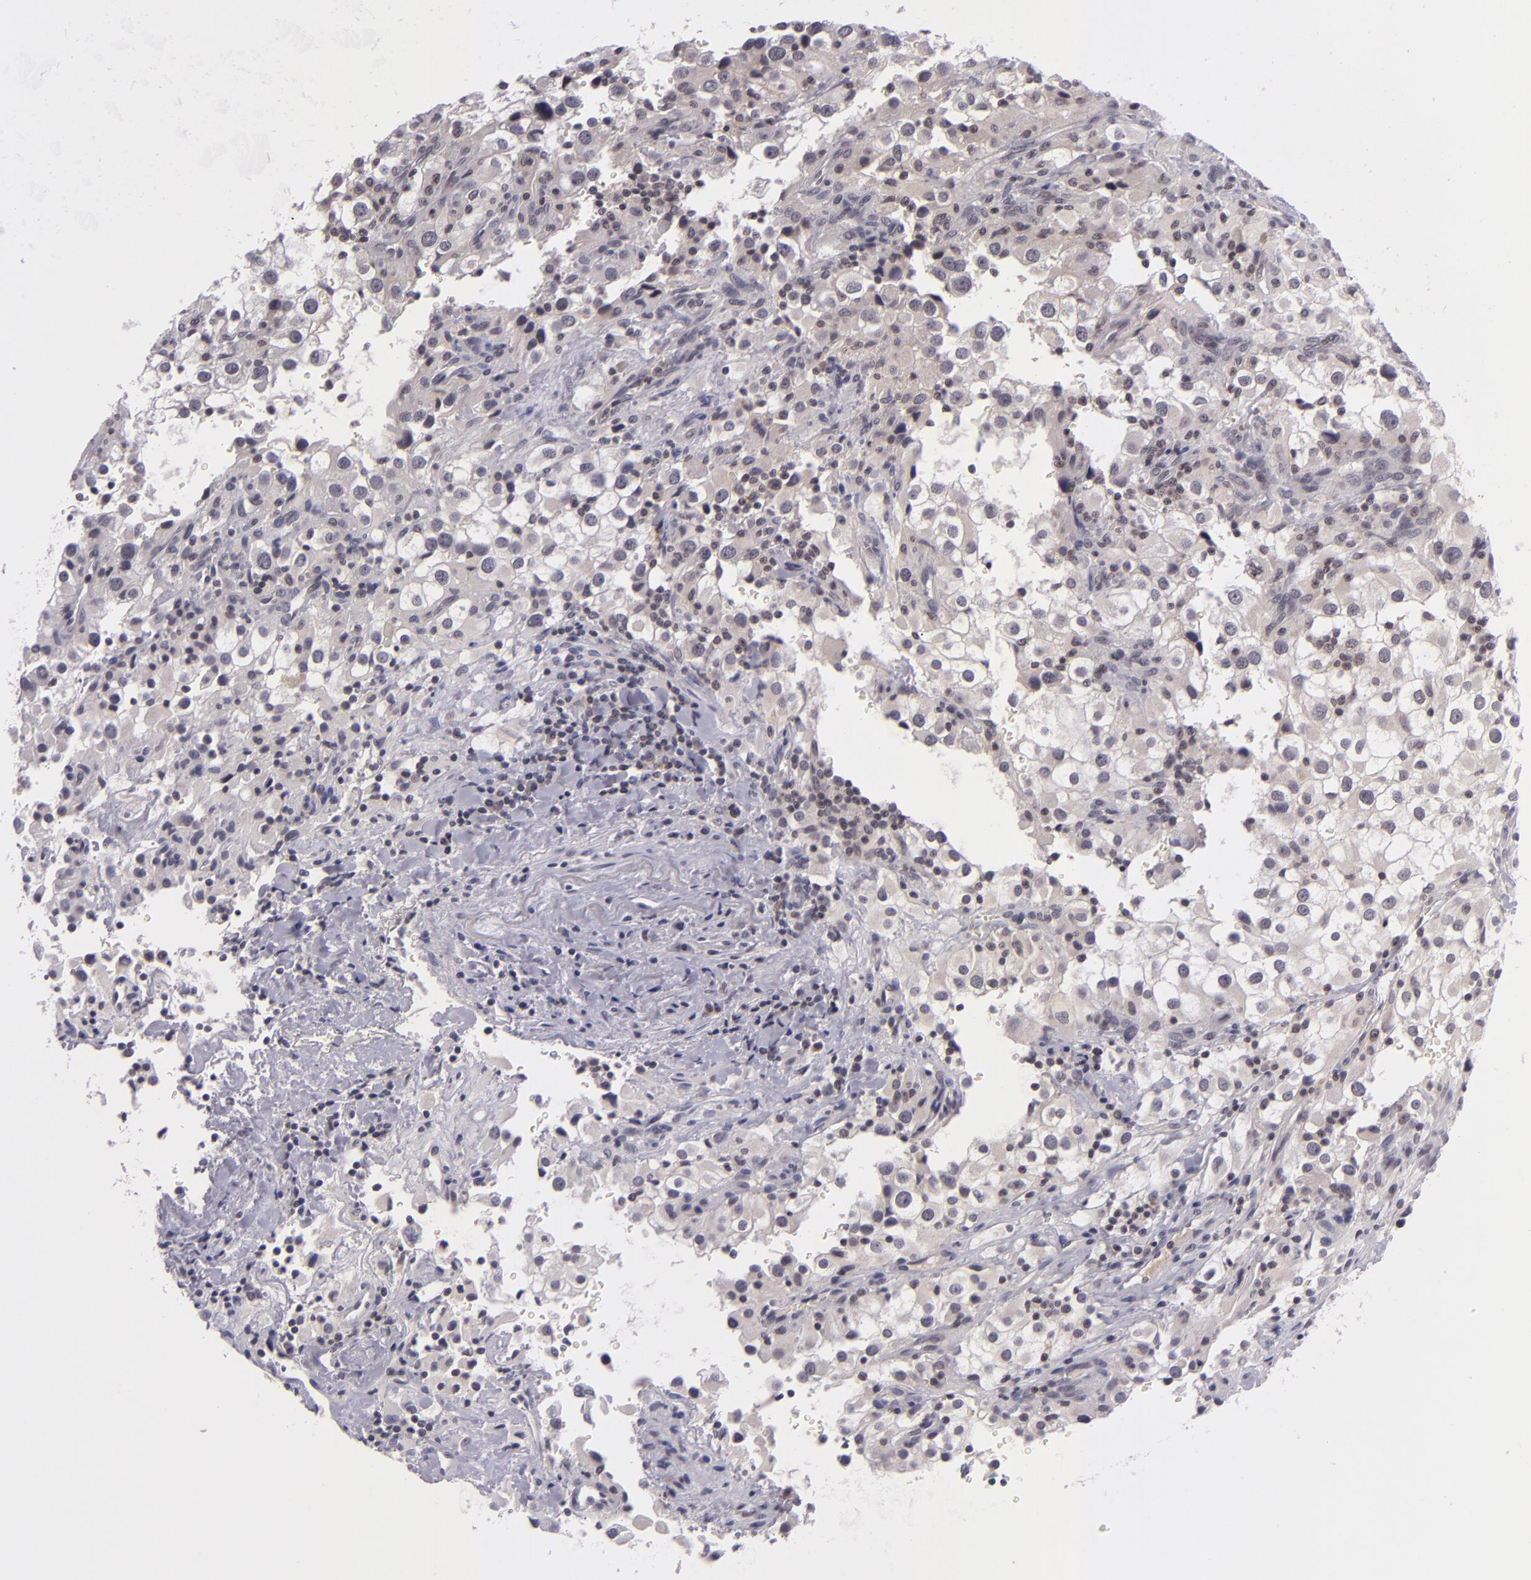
{"staining": {"intensity": "negative", "quantity": "none", "location": "none"}, "tissue": "renal cancer", "cell_type": "Tumor cells", "image_type": "cancer", "snomed": [{"axis": "morphology", "description": "Adenocarcinoma, NOS"}, {"axis": "topography", "description": "Kidney"}], "caption": "An IHC micrograph of adenocarcinoma (renal) is shown. There is no staining in tumor cells of adenocarcinoma (renal).", "gene": "CASP8", "patient": {"sex": "female", "age": 52}}